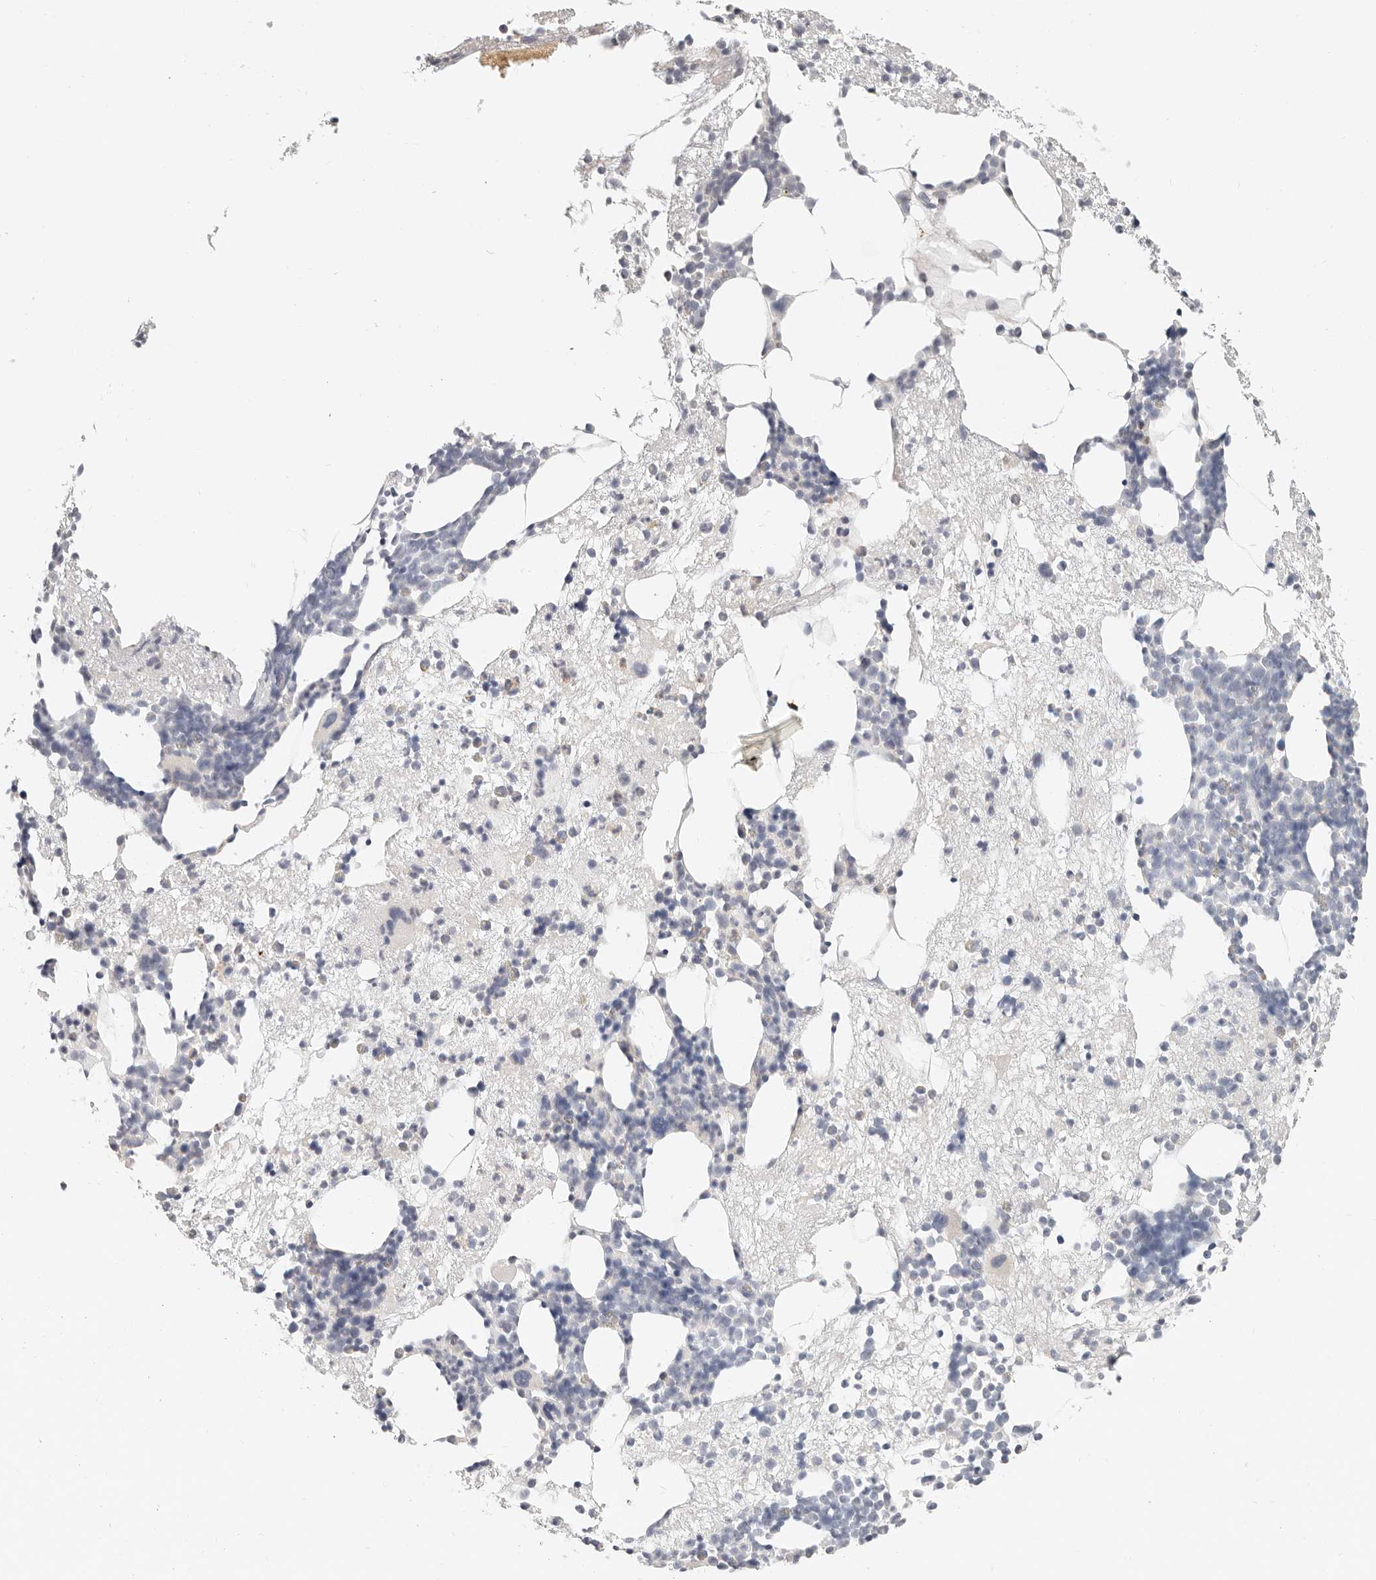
{"staining": {"intensity": "negative", "quantity": "none", "location": "none"}, "tissue": "bone marrow", "cell_type": "Hematopoietic cells", "image_type": "normal", "snomed": [{"axis": "morphology", "description": "Normal tissue, NOS"}, {"axis": "topography", "description": "Bone marrow"}], "caption": "The micrograph displays no staining of hematopoietic cells in normal bone marrow.", "gene": "TMEM63B", "patient": {"sex": "male", "age": 54}}